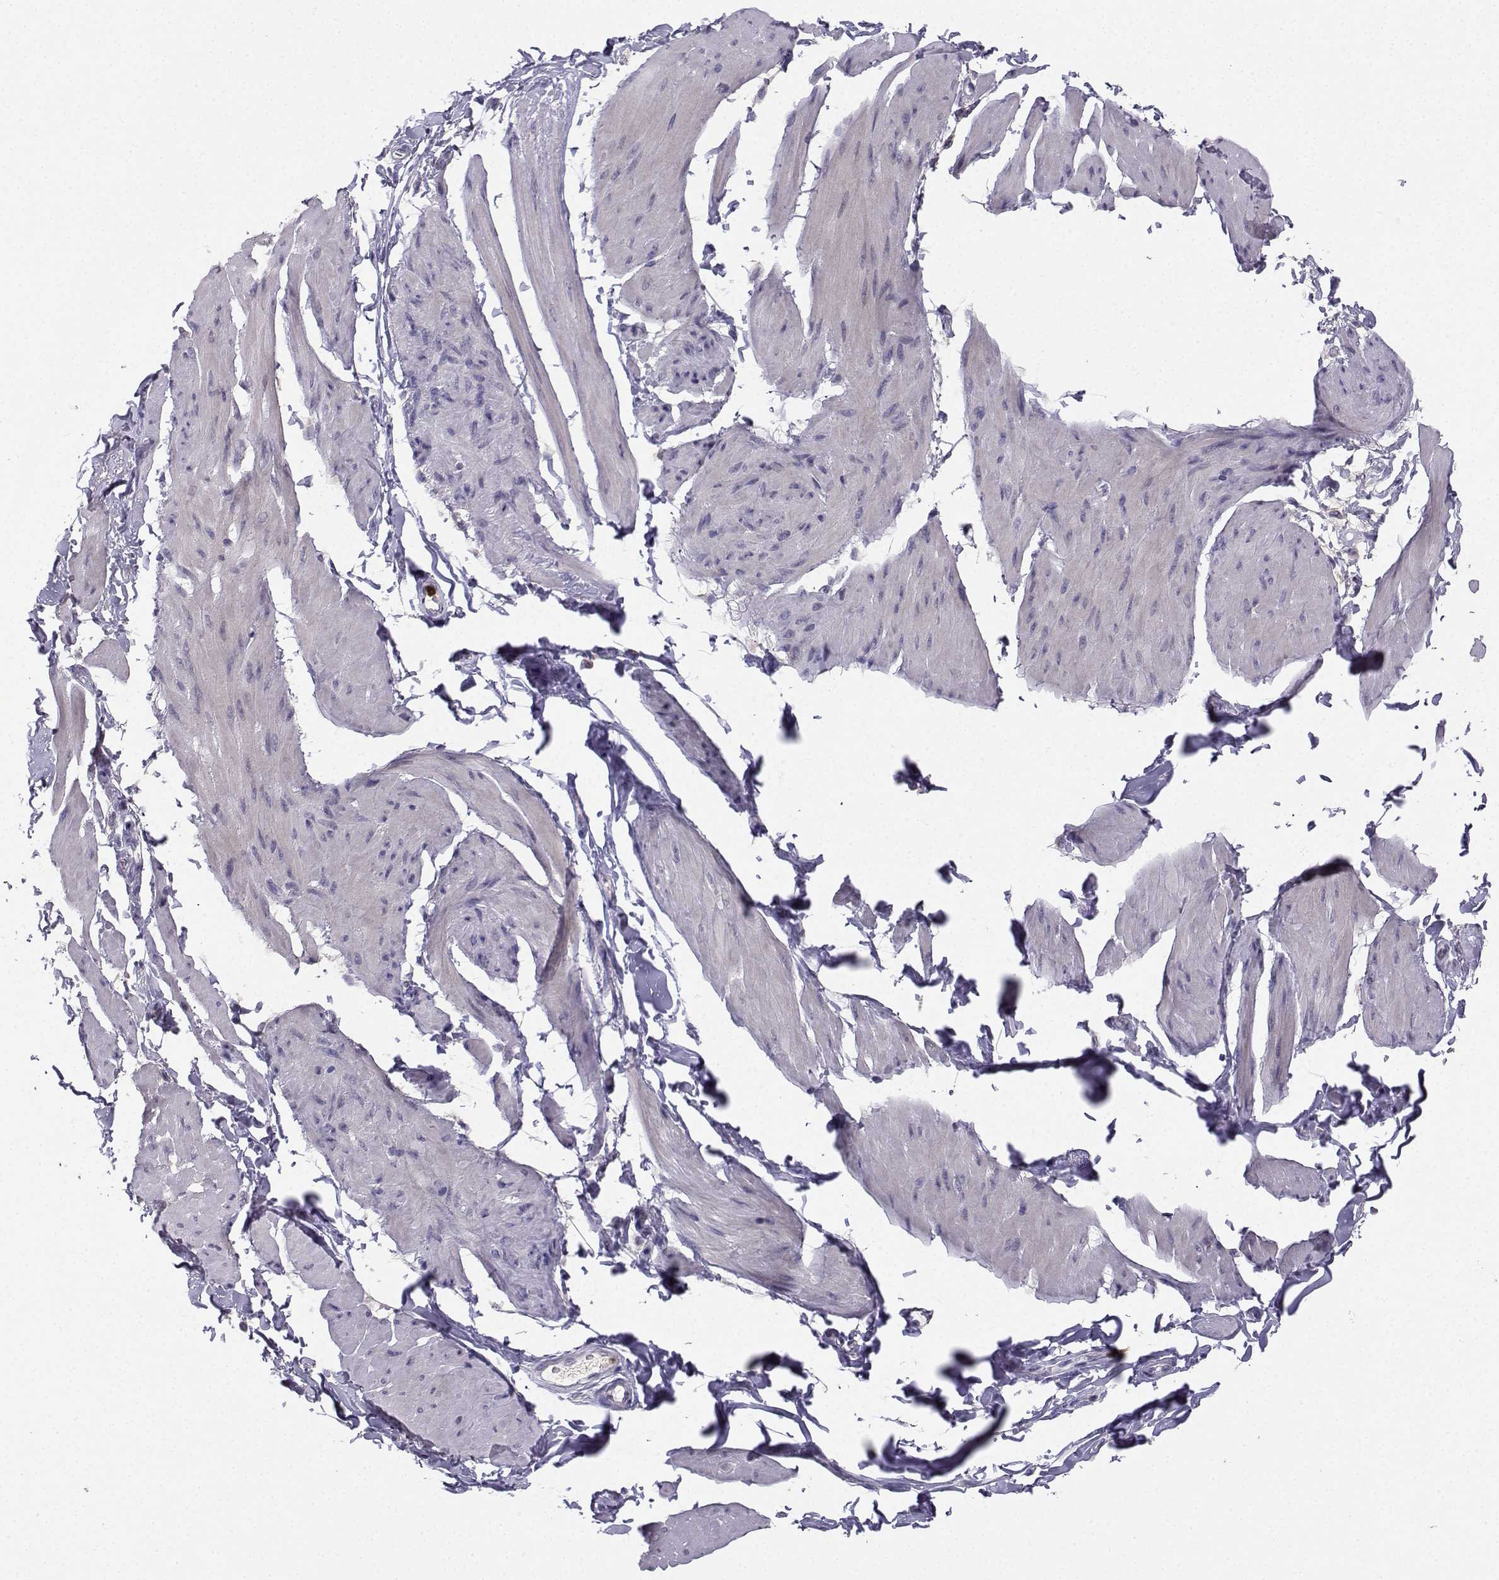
{"staining": {"intensity": "negative", "quantity": "none", "location": "none"}, "tissue": "smooth muscle", "cell_type": "Smooth muscle cells", "image_type": "normal", "snomed": [{"axis": "morphology", "description": "Normal tissue, NOS"}, {"axis": "topography", "description": "Adipose tissue"}, {"axis": "topography", "description": "Smooth muscle"}, {"axis": "topography", "description": "Peripheral nerve tissue"}], "caption": "Immunohistochemical staining of normal smooth muscle displays no significant positivity in smooth muscle cells.", "gene": "CALY", "patient": {"sex": "male", "age": 83}}